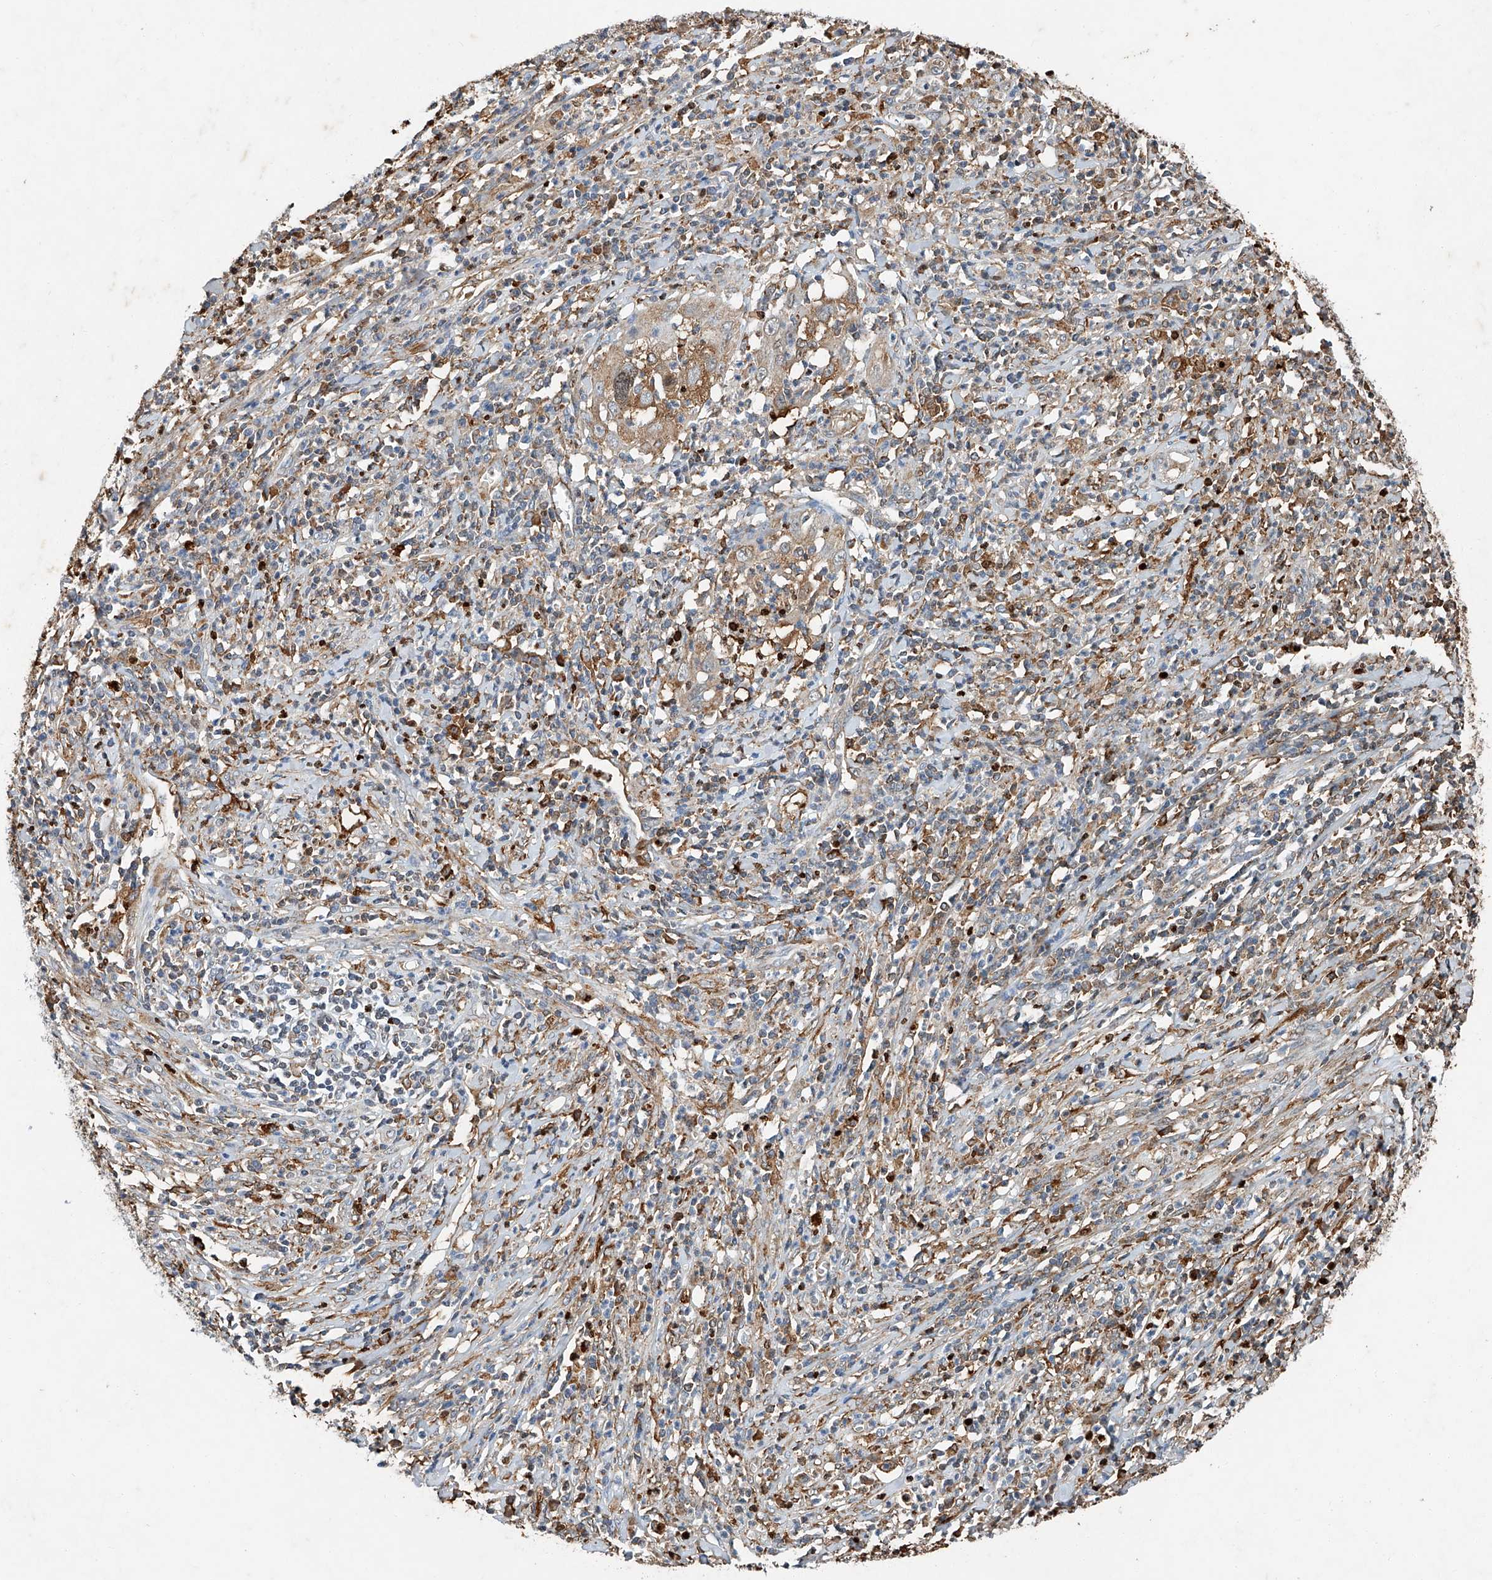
{"staining": {"intensity": "moderate", "quantity": "25%-75%", "location": "cytoplasmic/membranous"}, "tissue": "cervical cancer", "cell_type": "Tumor cells", "image_type": "cancer", "snomed": [{"axis": "morphology", "description": "Squamous cell carcinoma, NOS"}, {"axis": "topography", "description": "Cervix"}], "caption": "Moderate cytoplasmic/membranous protein positivity is identified in approximately 25%-75% of tumor cells in squamous cell carcinoma (cervical). (Stains: DAB (3,3'-diaminobenzidine) in brown, nuclei in blue, Microscopy: brightfield microscopy at high magnification).", "gene": "CTDP1", "patient": {"sex": "female", "age": 32}}